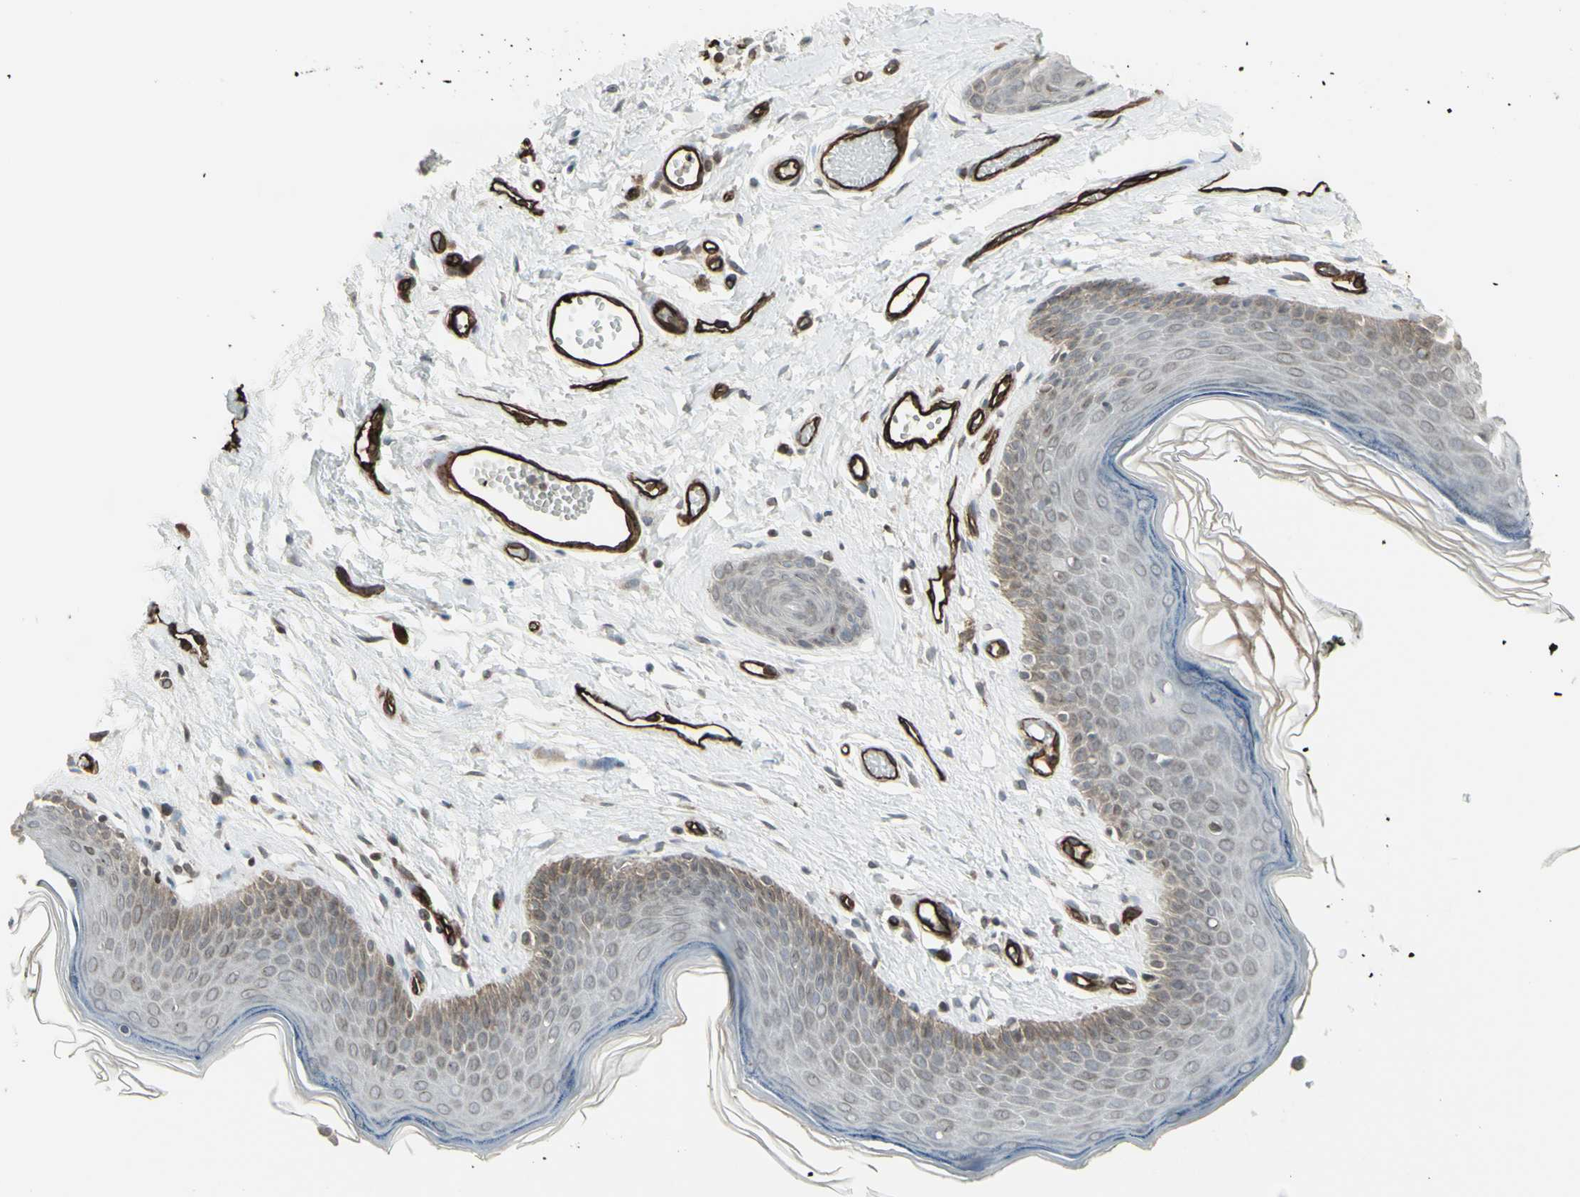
{"staining": {"intensity": "weak", "quantity": "25%-75%", "location": "cytoplasmic/membranous,nuclear"}, "tissue": "skin", "cell_type": "Epidermal cells", "image_type": "normal", "snomed": [{"axis": "morphology", "description": "Normal tissue, NOS"}, {"axis": "morphology", "description": "Inflammation, NOS"}, {"axis": "topography", "description": "Vulva"}], "caption": "Protein staining of unremarkable skin reveals weak cytoplasmic/membranous,nuclear staining in about 25%-75% of epidermal cells.", "gene": "DTX3L", "patient": {"sex": "female", "age": 84}}